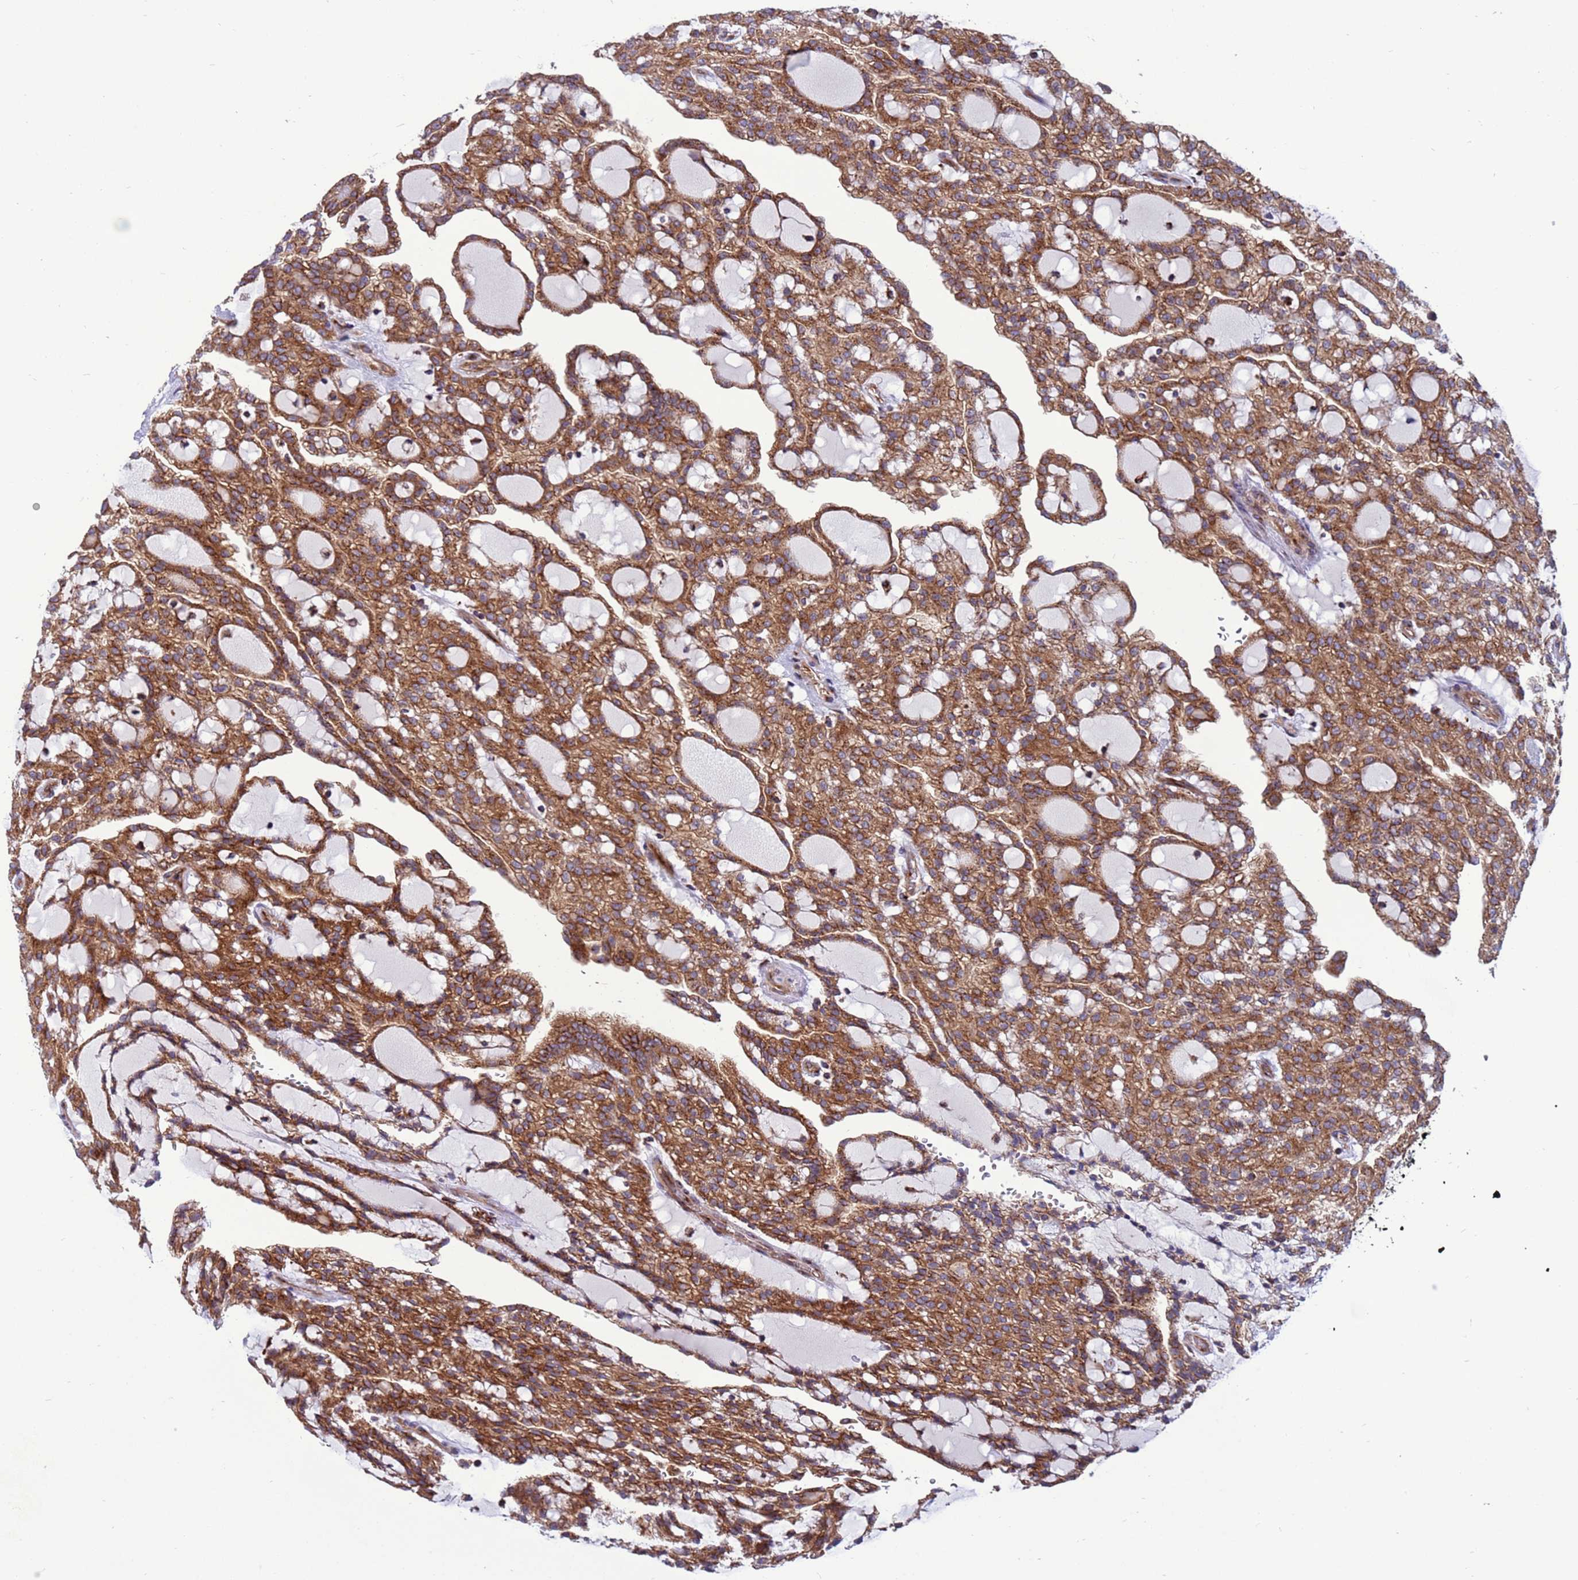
{"staining": {"intensity": "strong", "quantity": ">75%", "location": "cytoplasmic/membranous"}, "tissue": "renal cancer", "cell_type": "Tumor cells", "image_type": "cancer", "snomed": [{"axis": "morphology", "description": "Adenocarcinoma, NOS"}, {"axis": "topography", "description": "Kidney"}], "caption": "High-magnification brightfield microscopy of renal cancer (adenocarcinoma) stained with DAB (3,3'-diaminobenzidine) (brown) and counterstained with hematoxylin (blue). tumor cells exhibit strong cytoplasmic/membranous positivity is present in about>75% of cells.", "gene": "ZC3HAV1", "patient": {"sex": "male", "age": 63}}